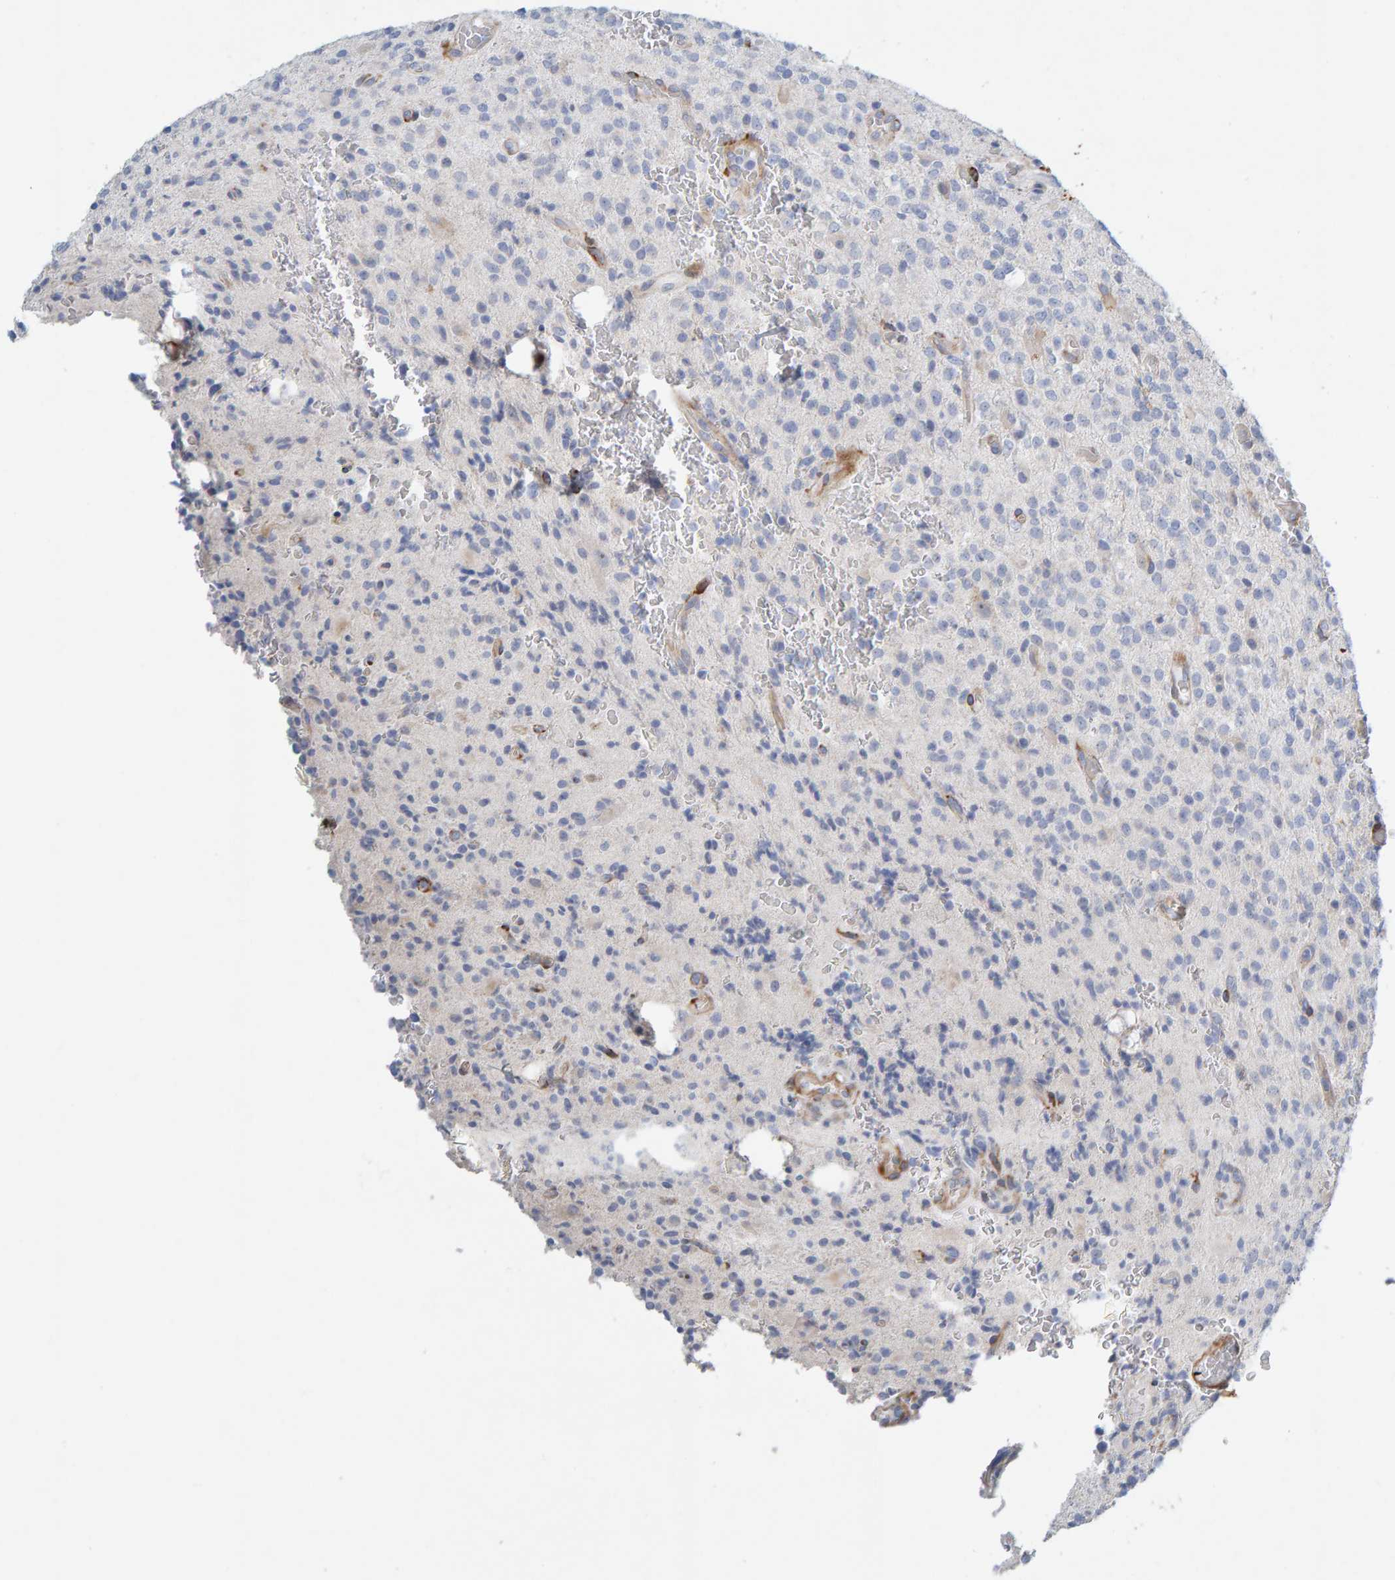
{"staining": {"intensity": "negative", "quantity": "none", "location": "none"}, "tissue": "glioma", "cell_type": "Tumor cells", "image_type": "cancer", "snomed": [{"axis": "morphology", "description": "Glioma, malignant, High grade"}, {"axis": "topography", "description": "Brain"}], "caption": "Glioma was stained to show a protein in brown. There is no significant positivity in tumor cells.", "gene": "MMP16", "patient": {"sex": "male", "age": 34}}